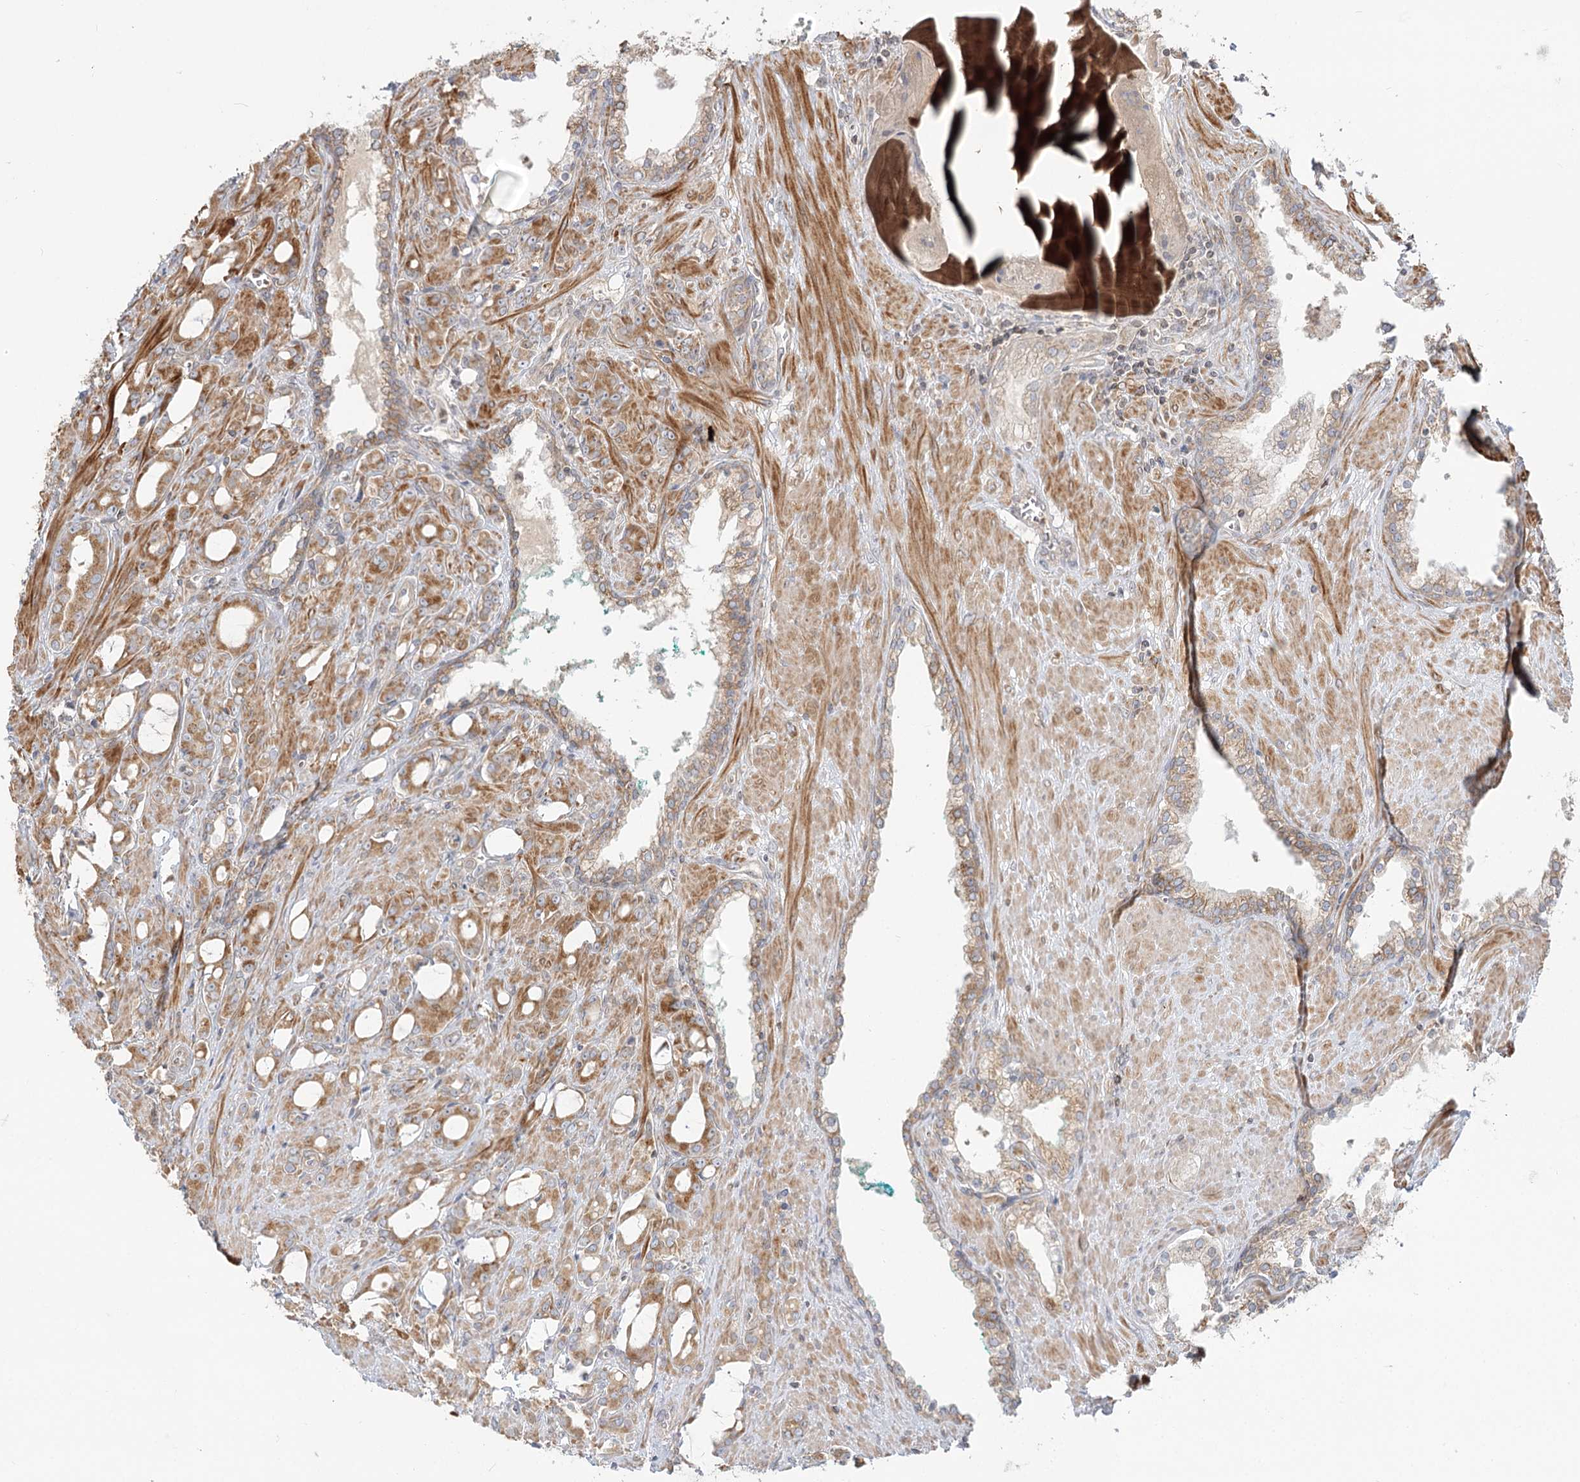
{"staining": {"intensity": "moderate", "quantity": ">75%", "location": "cytoplasmic/membranous"}, "tissue": "prostate cancer", "cell_type": "Tumor cells", "image_type": "cancer", "snomed": [{"axis": "morphology", "description": "Adenocarcinoma, High grade"}, {"axis": "topography", "description": "Prostate"}], "caption": "Protein expression analysis of prostate cancer (high-grade adenocarcinoma) displays moderate cytoplasmic/membranous positivity in approximately >75% of tumor cells.", "gene": "MTMR3", "patient": {"sex": "male", "age": 72}}